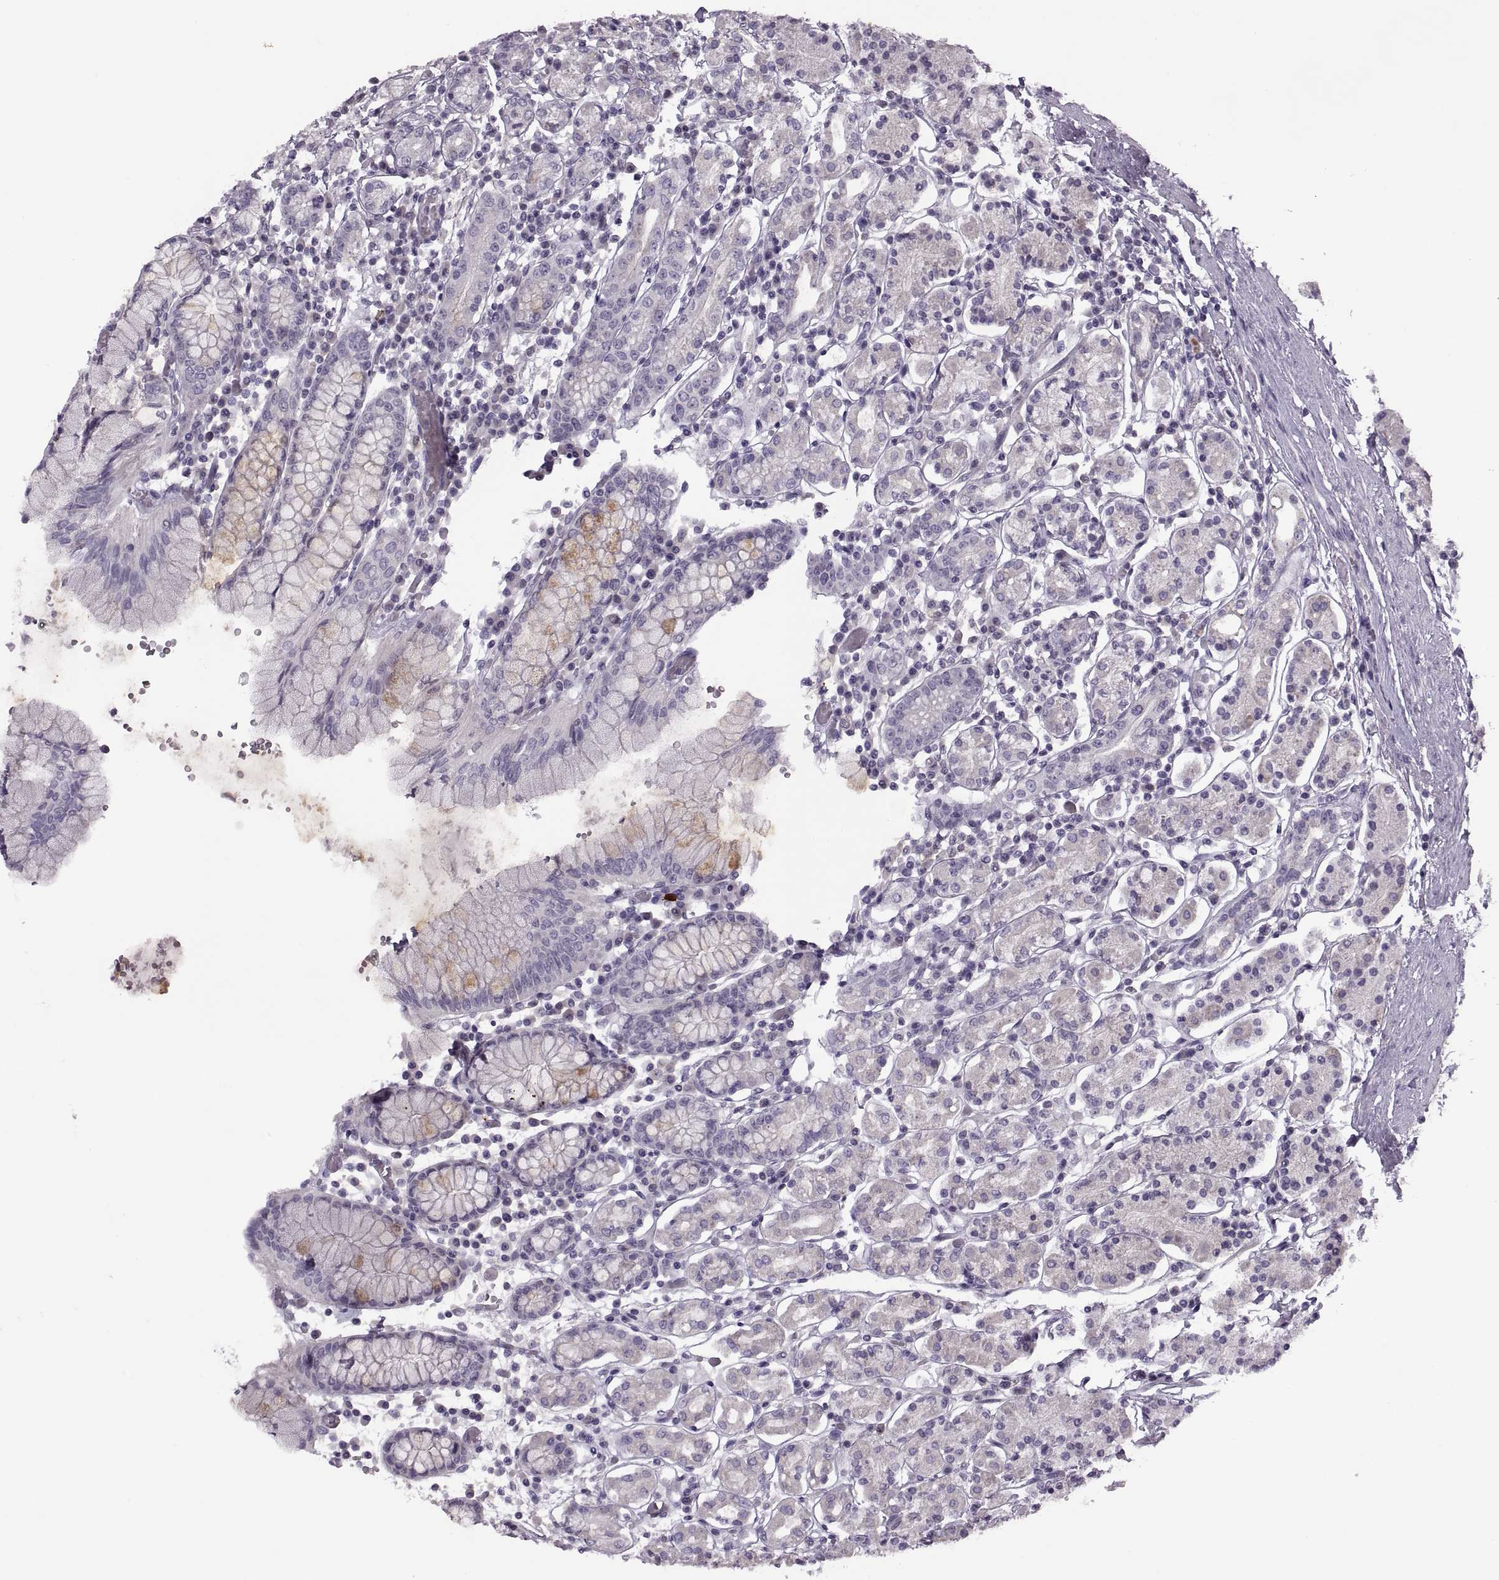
{"staining": {"intensity": "negative", "quantity": "none", "location": "none"}, "tissue": "stomach", "cell_type": "Glandular cells", "image_type": "normal", "snomed": [{"axis": "morphology", "description": "Normal tissue, NOS"}, {"axis": "topography", "description": "Stomach, upper"}, {"axis": "topography", "description": "Stomach"}], "caption": "Immunohistochemical staining of benign human stomach demonstrates no significant staining in glandular cells. (DAB (3,3'-diaminobenzidine) immunohistochemistry (IHC) visualized using brightfield microscopy, high magnification).", "gene": "RSPH6A", "patient": {"sex": "male", "age": 62}}